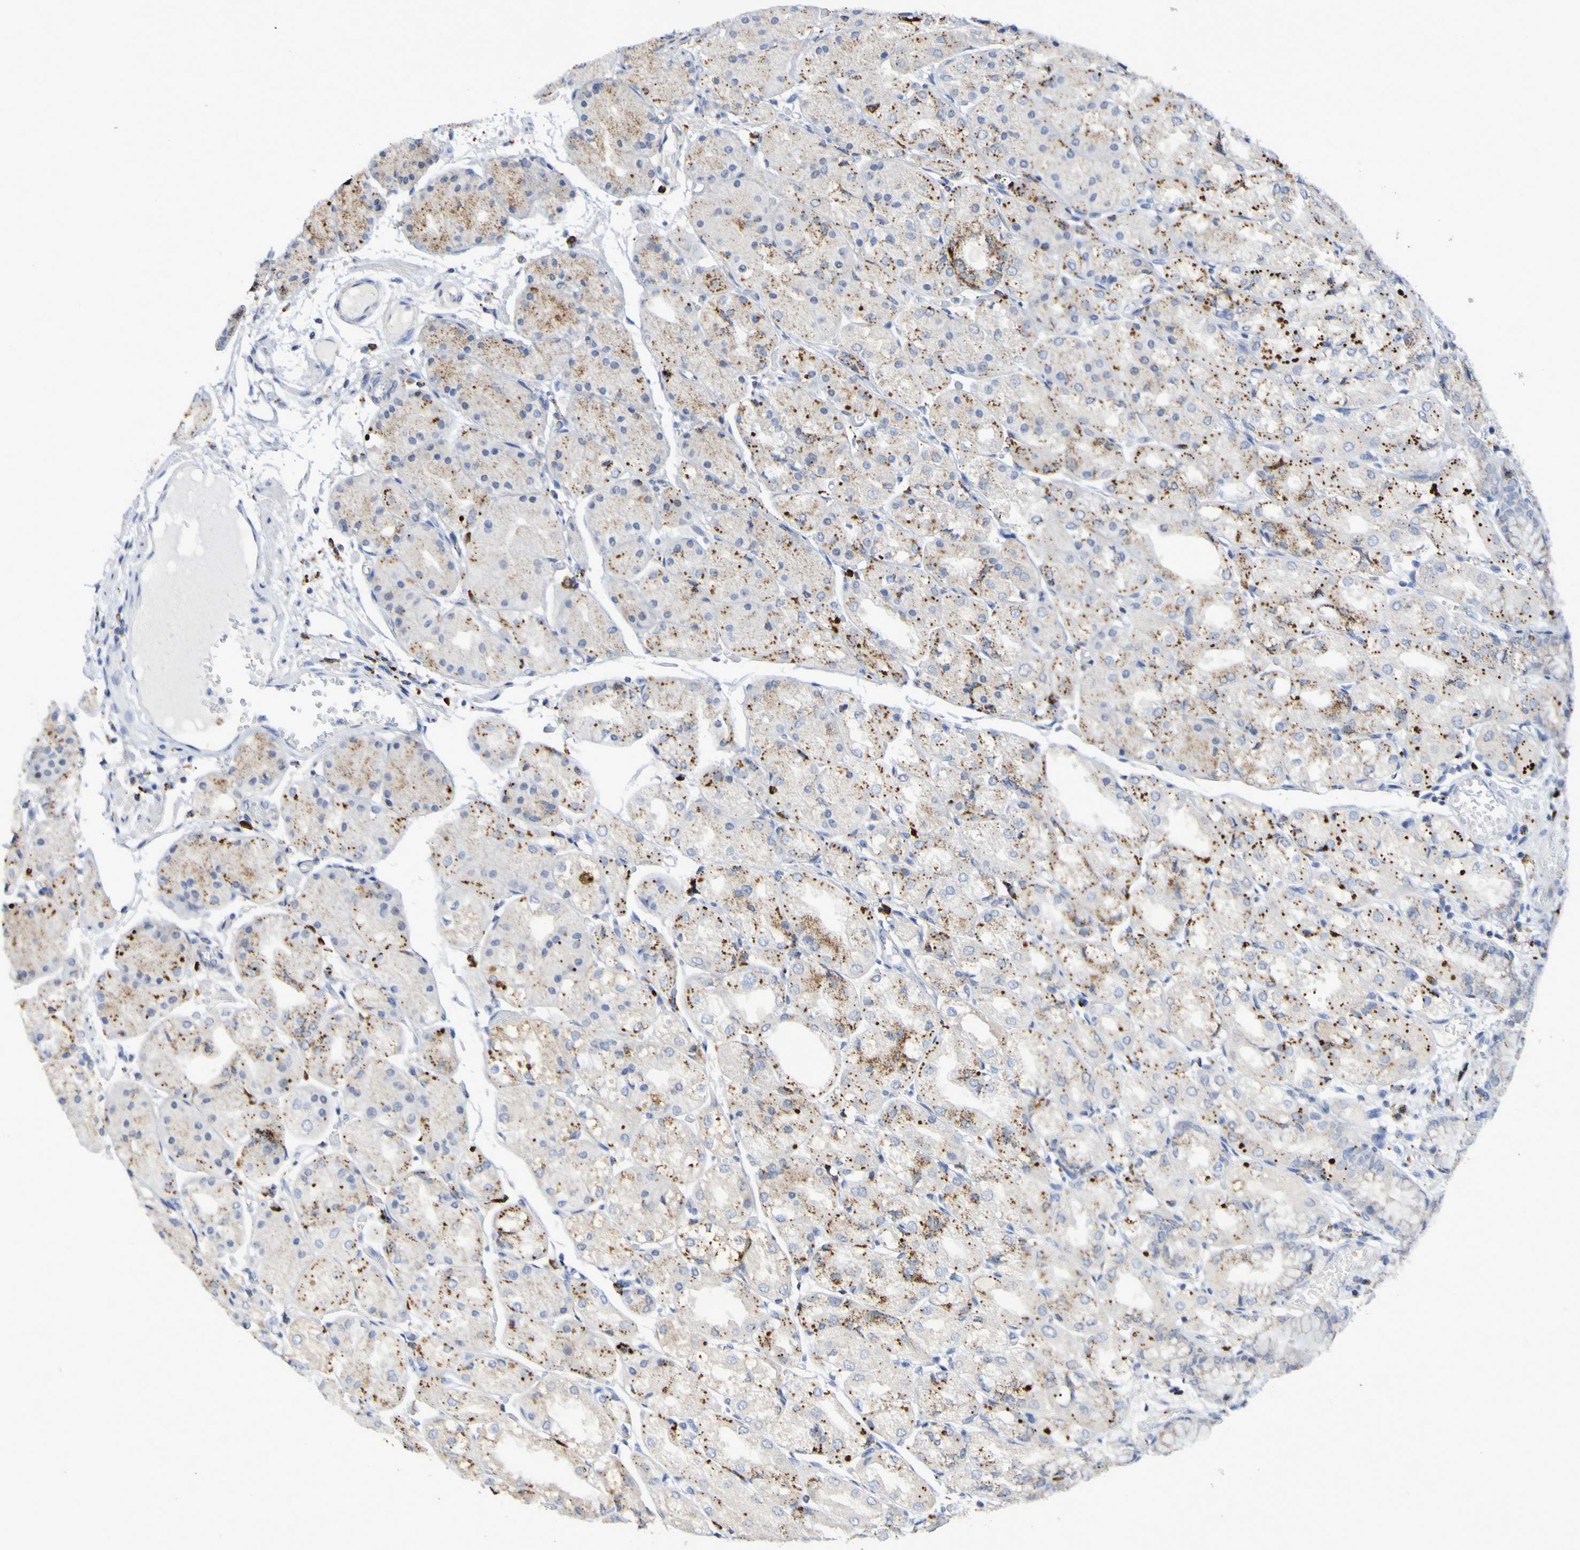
{"staining": {"intensity": "moderate", "quantity": "25%-75%", "location": "cytoplasmic/membranous"}, "tissue": "stomach", "cell_type": "Glandular cells", "image_type": "normal", "snomed": [{"axis": "morphology", "description": "Normal tissue, NOS"}, {"axis": "topography", "description": "Stomach, upper"}], "caption": "Protein analysis of benign stomach shows moderate cytoplasmic/membranous expression in about 25%-75% of glandular cells. The staining was performed using DAB (3,3'-diaminobenzidine) to visualize the protein expression in brown, while the nuclei were stained in blue with hematoxylin (Magnification: 20x).", "gene": "TPH1", "patient": {"sex": "male", "age": 72}}